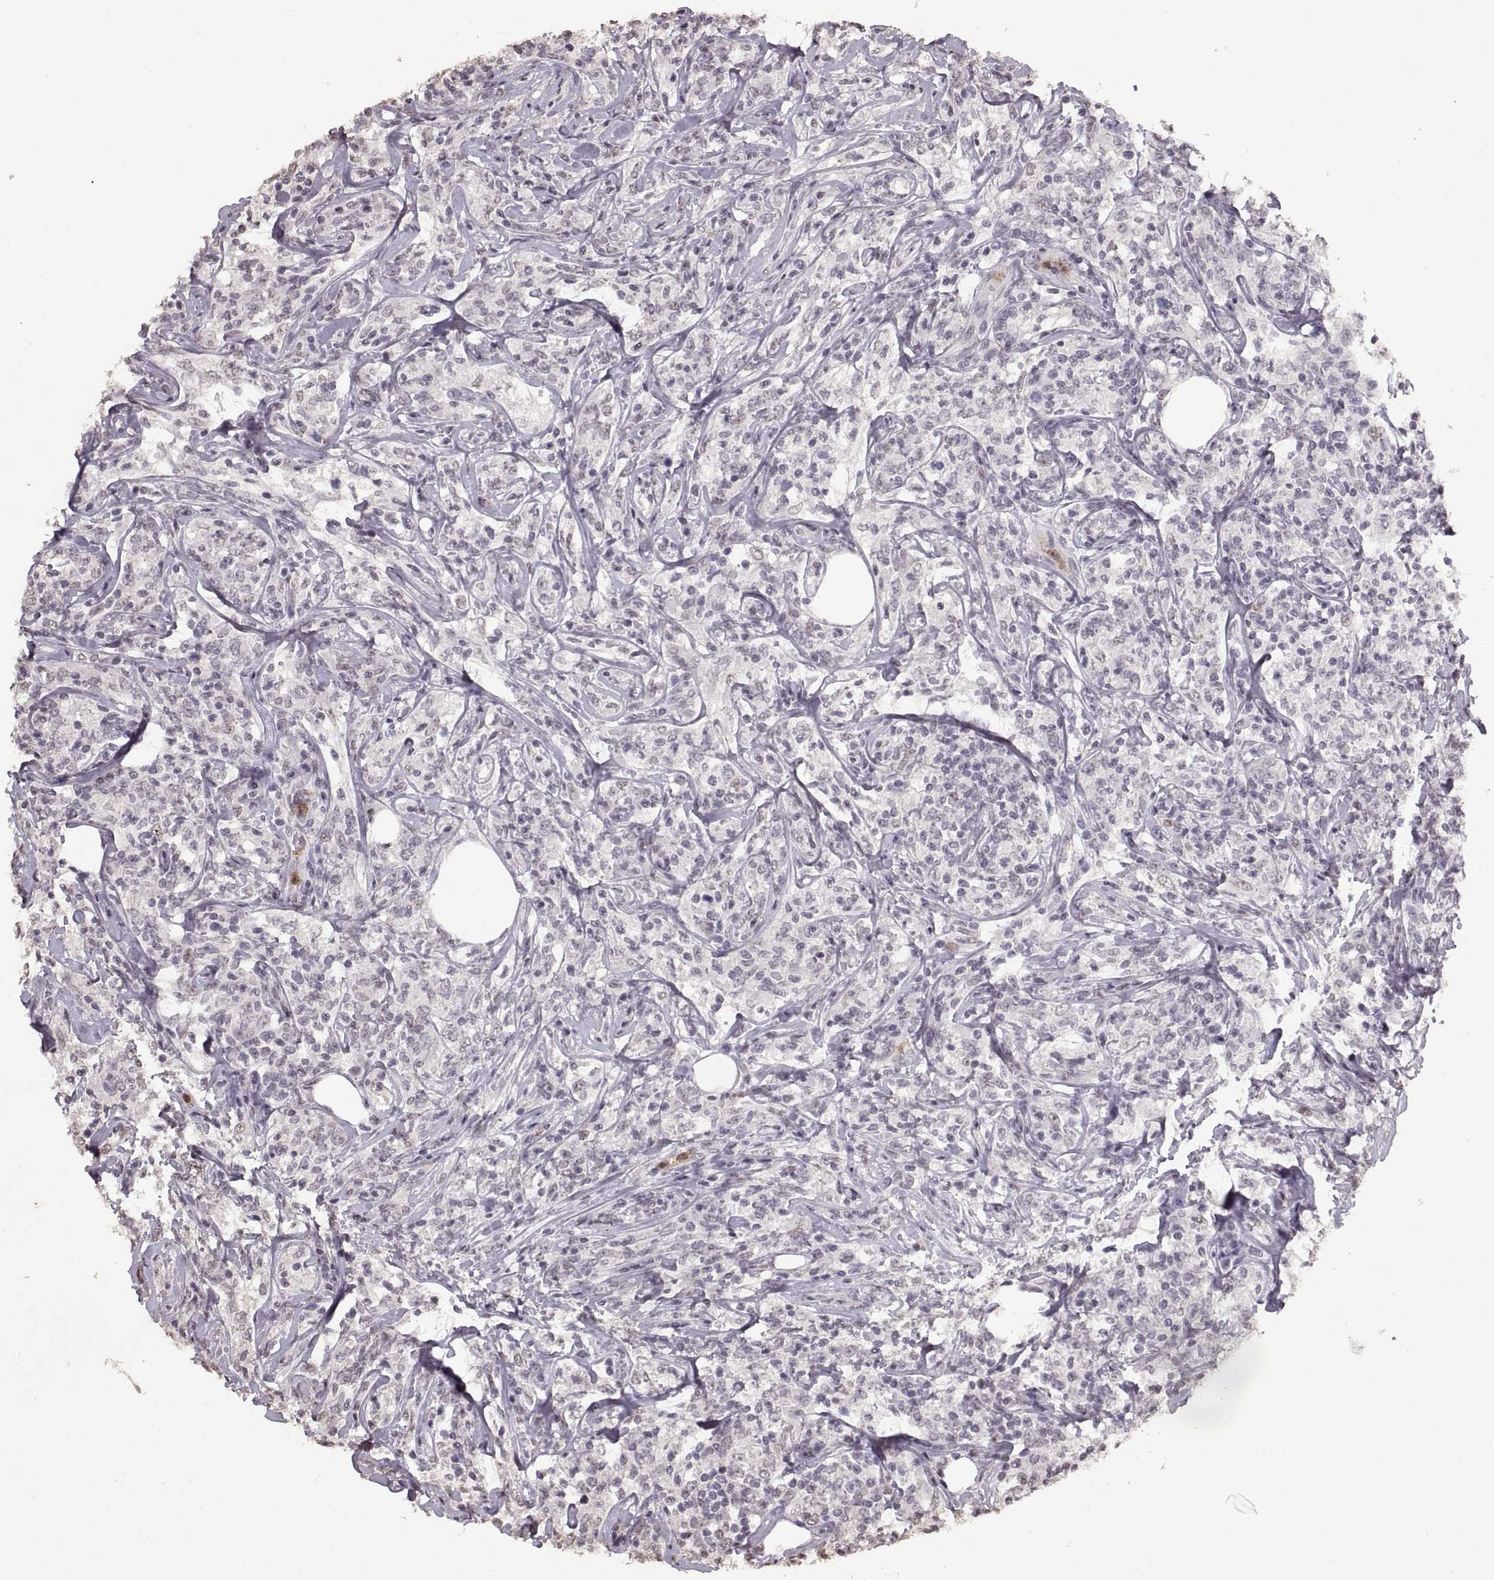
{"staining": {"intensity": "negative", "quantity": "none", "location": "none"}, "tissue": "lymphoma", "cell_type": "Tumor cells", "image_type": "cancer", "snomed": [{"axis": "morphology", "description": "Malignant lymphoma, non-Hodgkin's type, High grade"}, {"axis": "topography", "description": "Lymph node"}], "caption": "IHC photomicrograph of neoplastic tissue: malignant lymphoma, non-Hodgkin's type (high-grade) stained with DAB reveals no significant protein positivity in tumor cells. The staining is performed using DAB (3,3'-diaminobenzidine) brown chromogen with nuclei counter-stained in using hematoxylin.", "gene": "PALS1", "patient": {"sex": "female", "age": 84}}